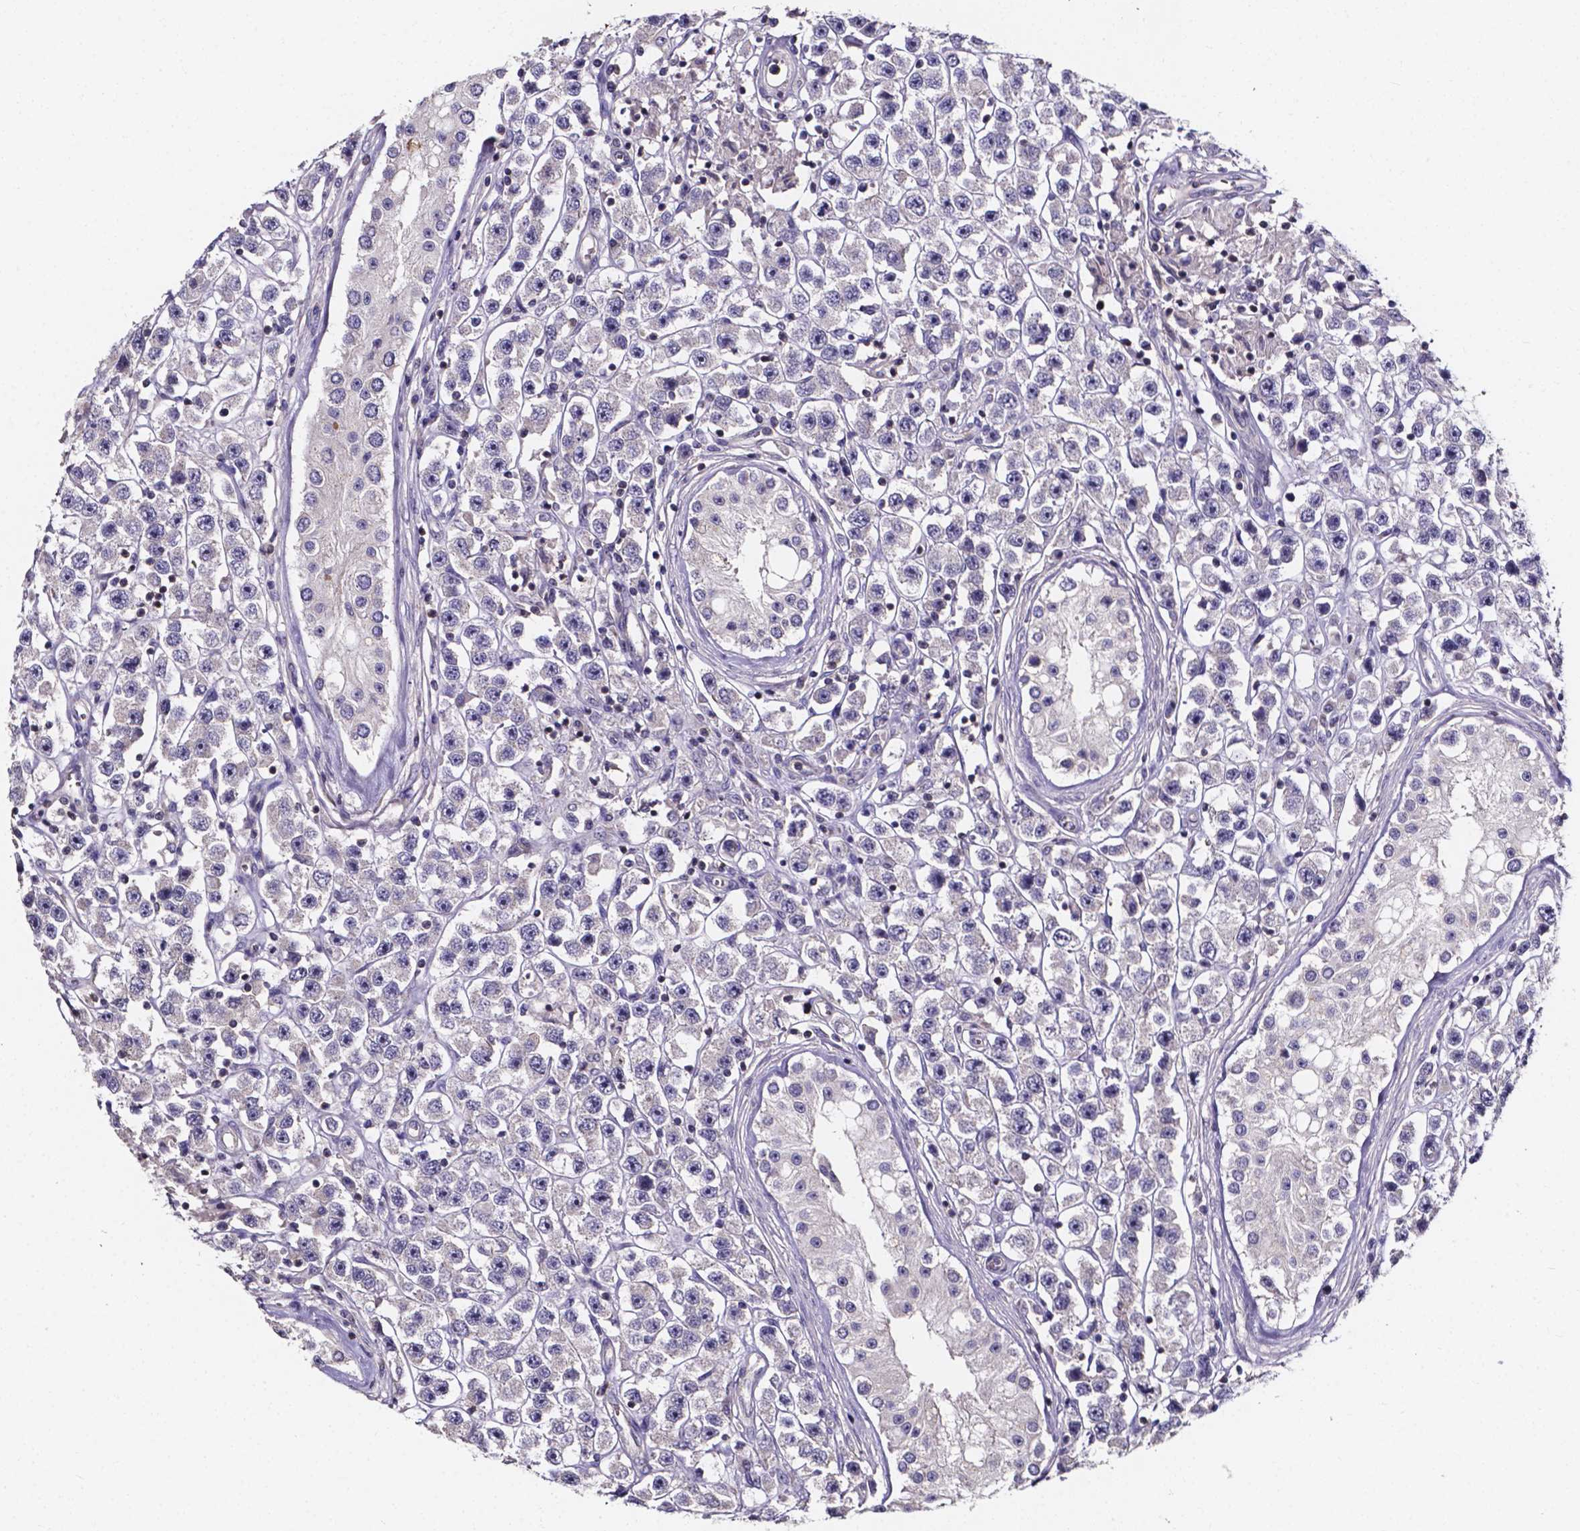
{"staining": {"intensity": "negative", "quantity": "none", "location": "none"}, "tissue": "testis cancer", "cell_type": "Tumor cells", "image_type": "cancer", "snomed": [{"axis": "morphology", "description": "Seminoma, NOS"}, {"axis": "topography", "description": "Testis"}], "caption": "Immunohistochemistry histopathology image of testis seminoma stained for a protein (brown), which displays no expression in tumor cells. The staining was performed using DAB to visualize the protein expression in brown, while the nuclei were stained in blue with hematoxylin (Magnification: 20x).", "gene": "THEMIS", "patient": {"sex": "male", "age": 45}}